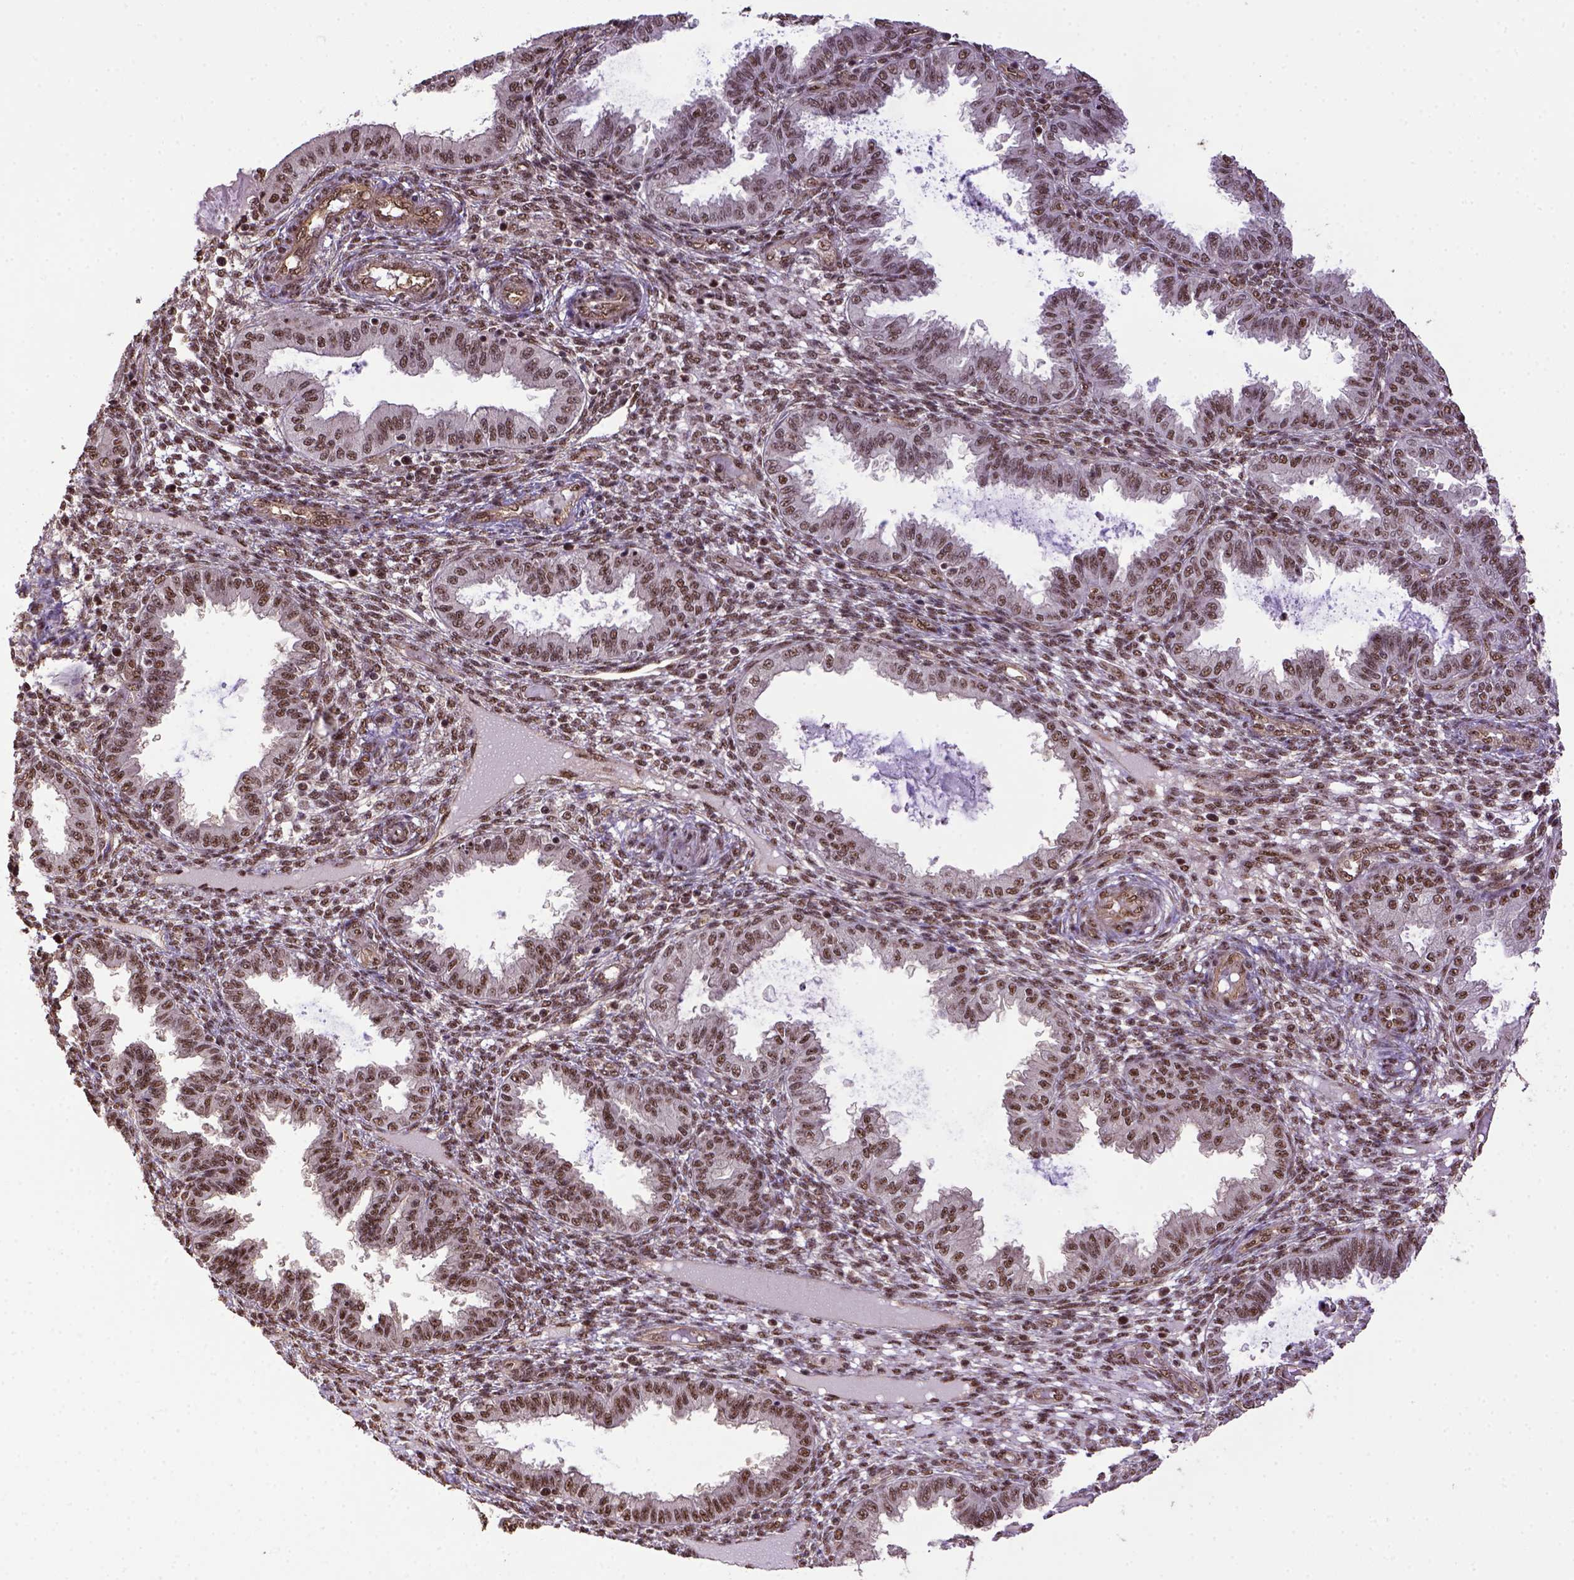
{"staining": {"intensity": "strong", "quantity": ">75%", "location": "nuclear"}, "tissue": "endometrium", "cell_type": "Cells in endometrial stroma", "image_type": "normal", "snomed": [{"axis": "morphology", "description": "Normal tissue, NOS"}, {"axis": "topography", "description": "Endometrium"}], "caption": "An IHC histopathology image of unremarkable tissue is shown. Protein staining in brown highlights strong nuclear positivity in endometrium within cells in endometrial stroma.", "gene": "PPIG", "patient": {"sex": "female", "age": 33}}